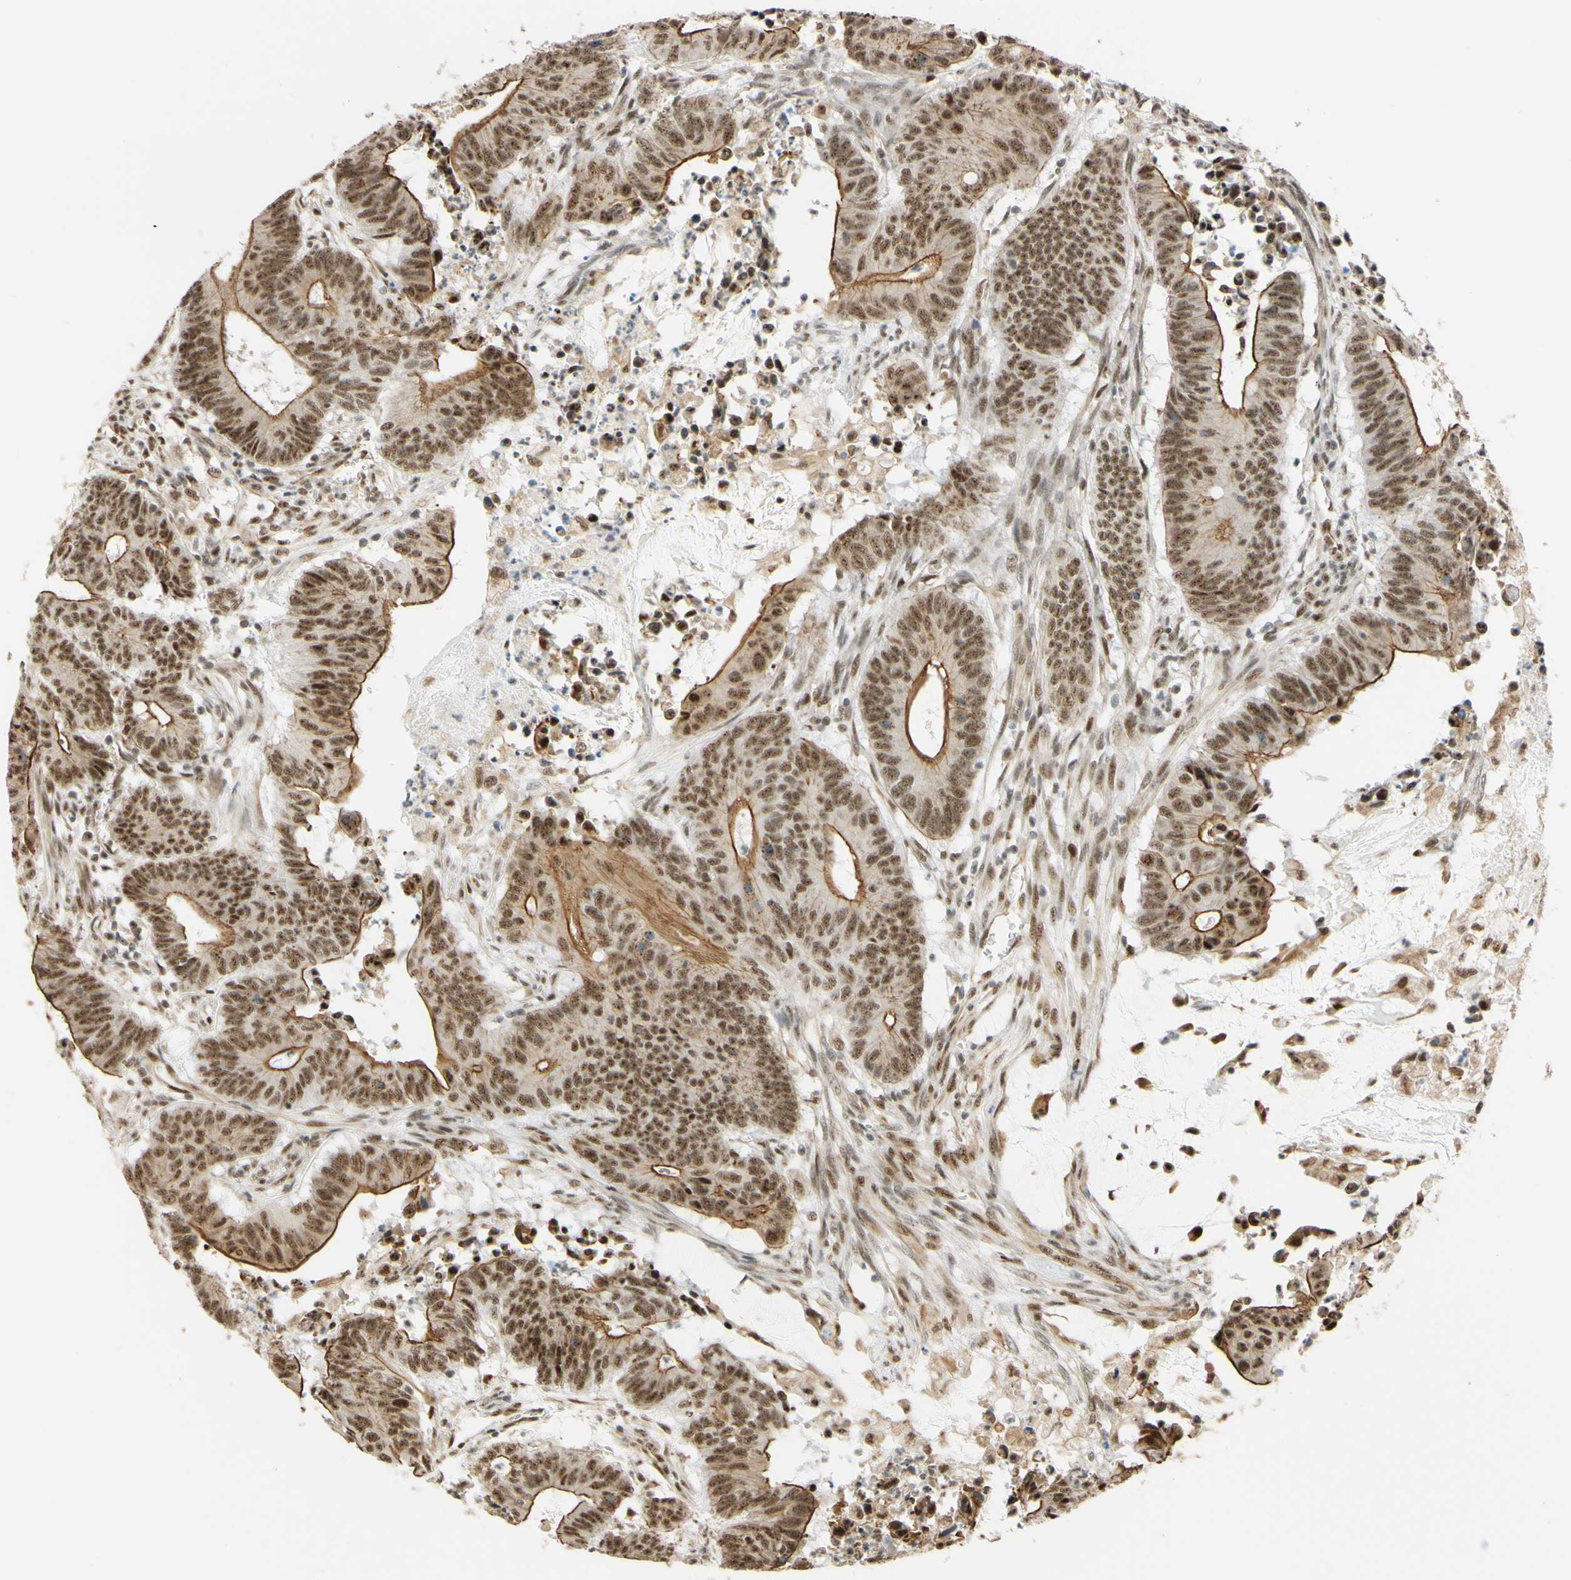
{"staining": {"intensity": "moderate", "quantity": ">75%", "location": "cytoplasmic/membranous,nuclear"}, "tissue": "colorectal cancer", "cell_type": "Tumor cells", "image_type": "cancer", "snomed": [{"axis": "morphology", "description": "Adenocarcinoma, NOS"}, {"axis": "topography", "description": "Colon"}], "caption": "Immunohistochemical staining of human colorectal adenocarcinoma demonstrates moderate cytoplasmic/membranous and nuclear protein expression in about >75% of tumor cells.", "gene": "SAP18", "patient": {"sex": "male", "age": 45}}